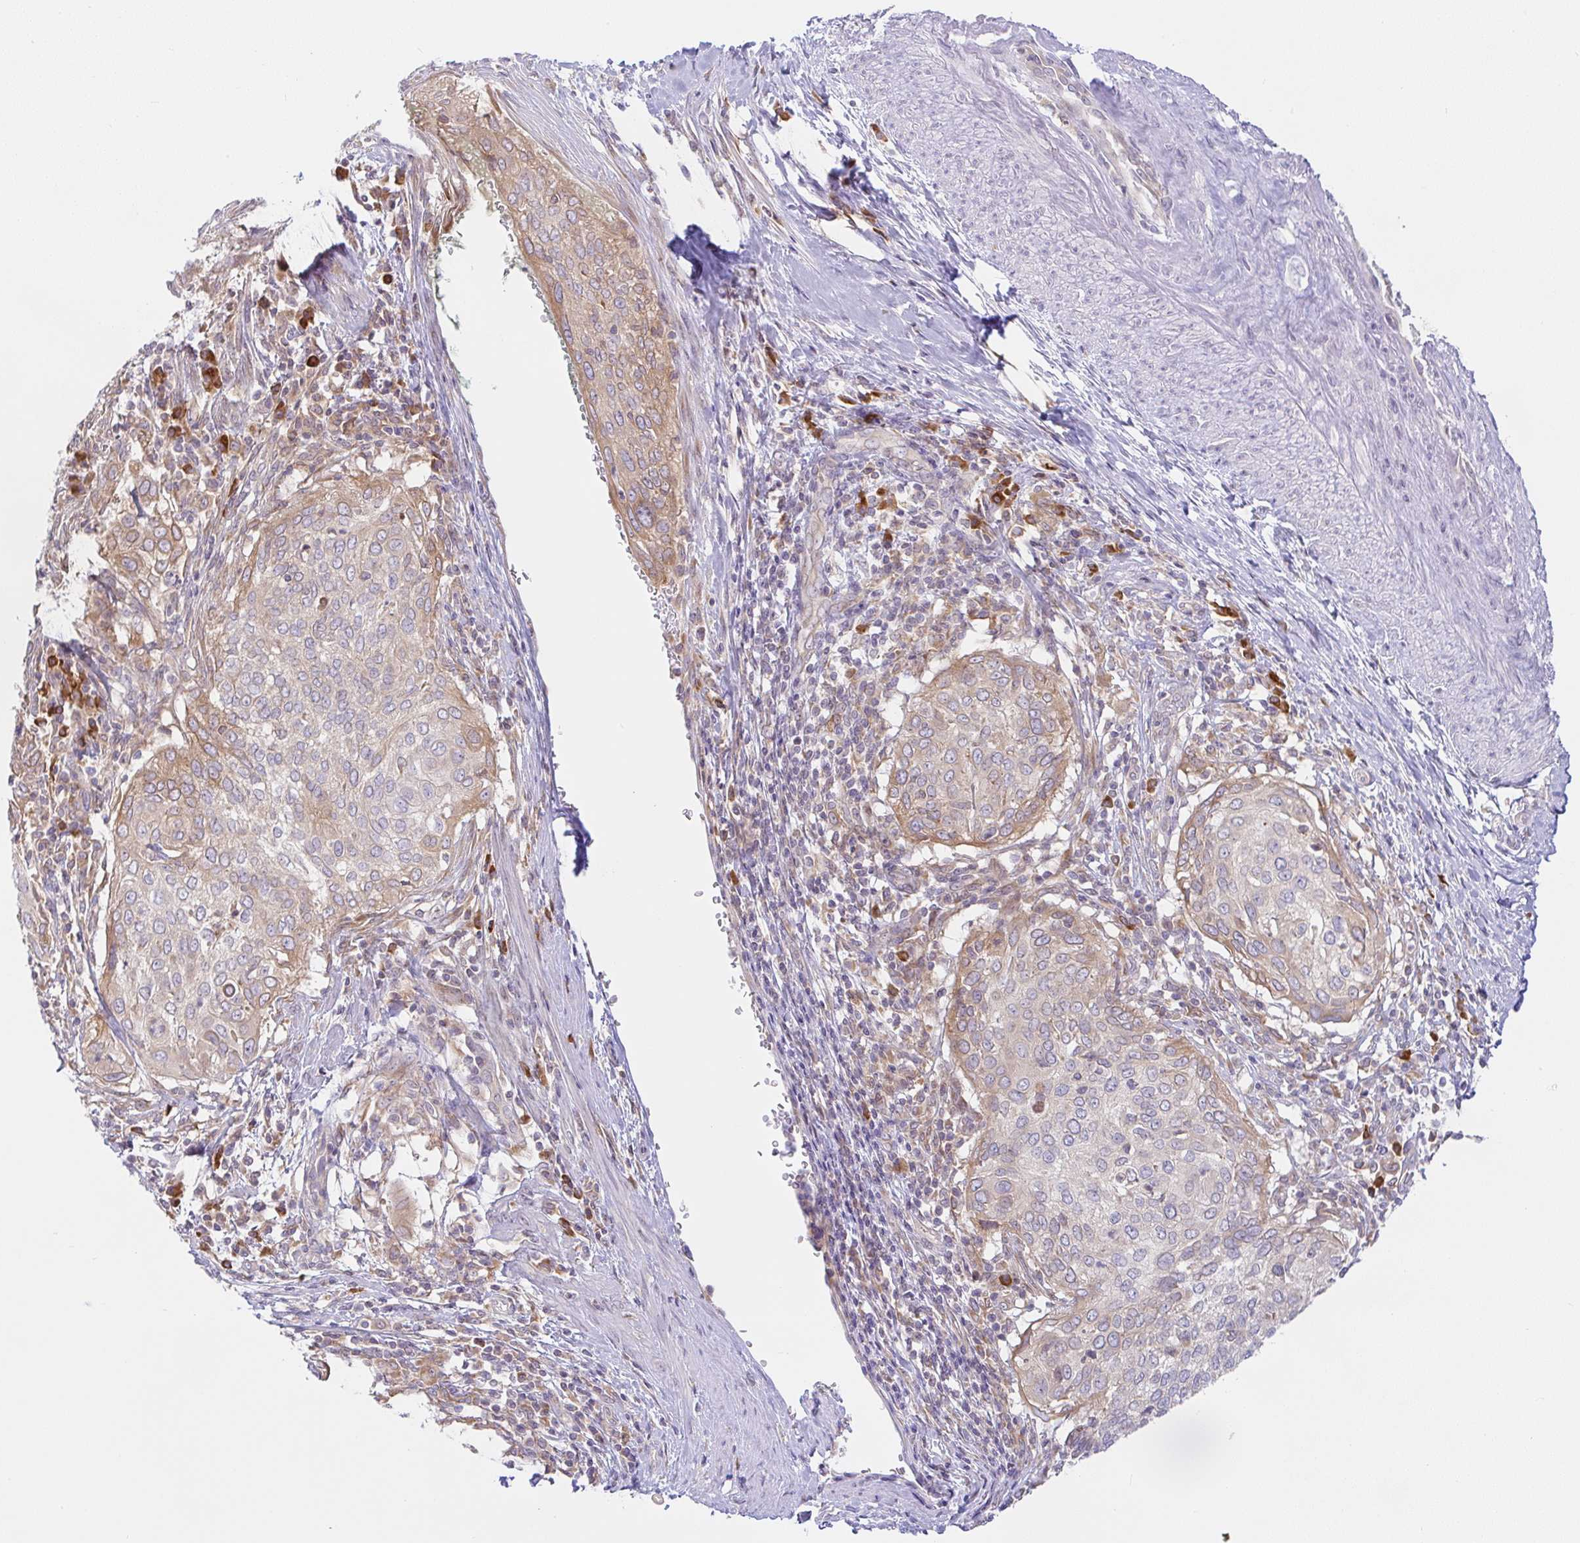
{"staining": {"intensity": "moderate", "quantity": "25%-75%", "location": "cytoplasmic/membranous"}, "tissue": "cervical cancer", "cell_type": "Tumor cells", "image_type": "cancer", "snomed": [{"axis": "morphology", "description": "Squamous cell carcinoma, NOS"}, {"axis": "topography", "description": "Cervix"}], "caption": "Immunohistochemistry (IHC) micrograph of neoplastic tissue: cervical squamous cell carcinoma stained using immunohistochemistry (IHC) demonstrates medium levels of moderate protein expression localized specifically in the cytoplasmic/membranous of tumor cells, appearing as a cytoplasmic/membranous brown color.", "gene": "DERL2", "patient": {"sex": "female", "age": 38}}